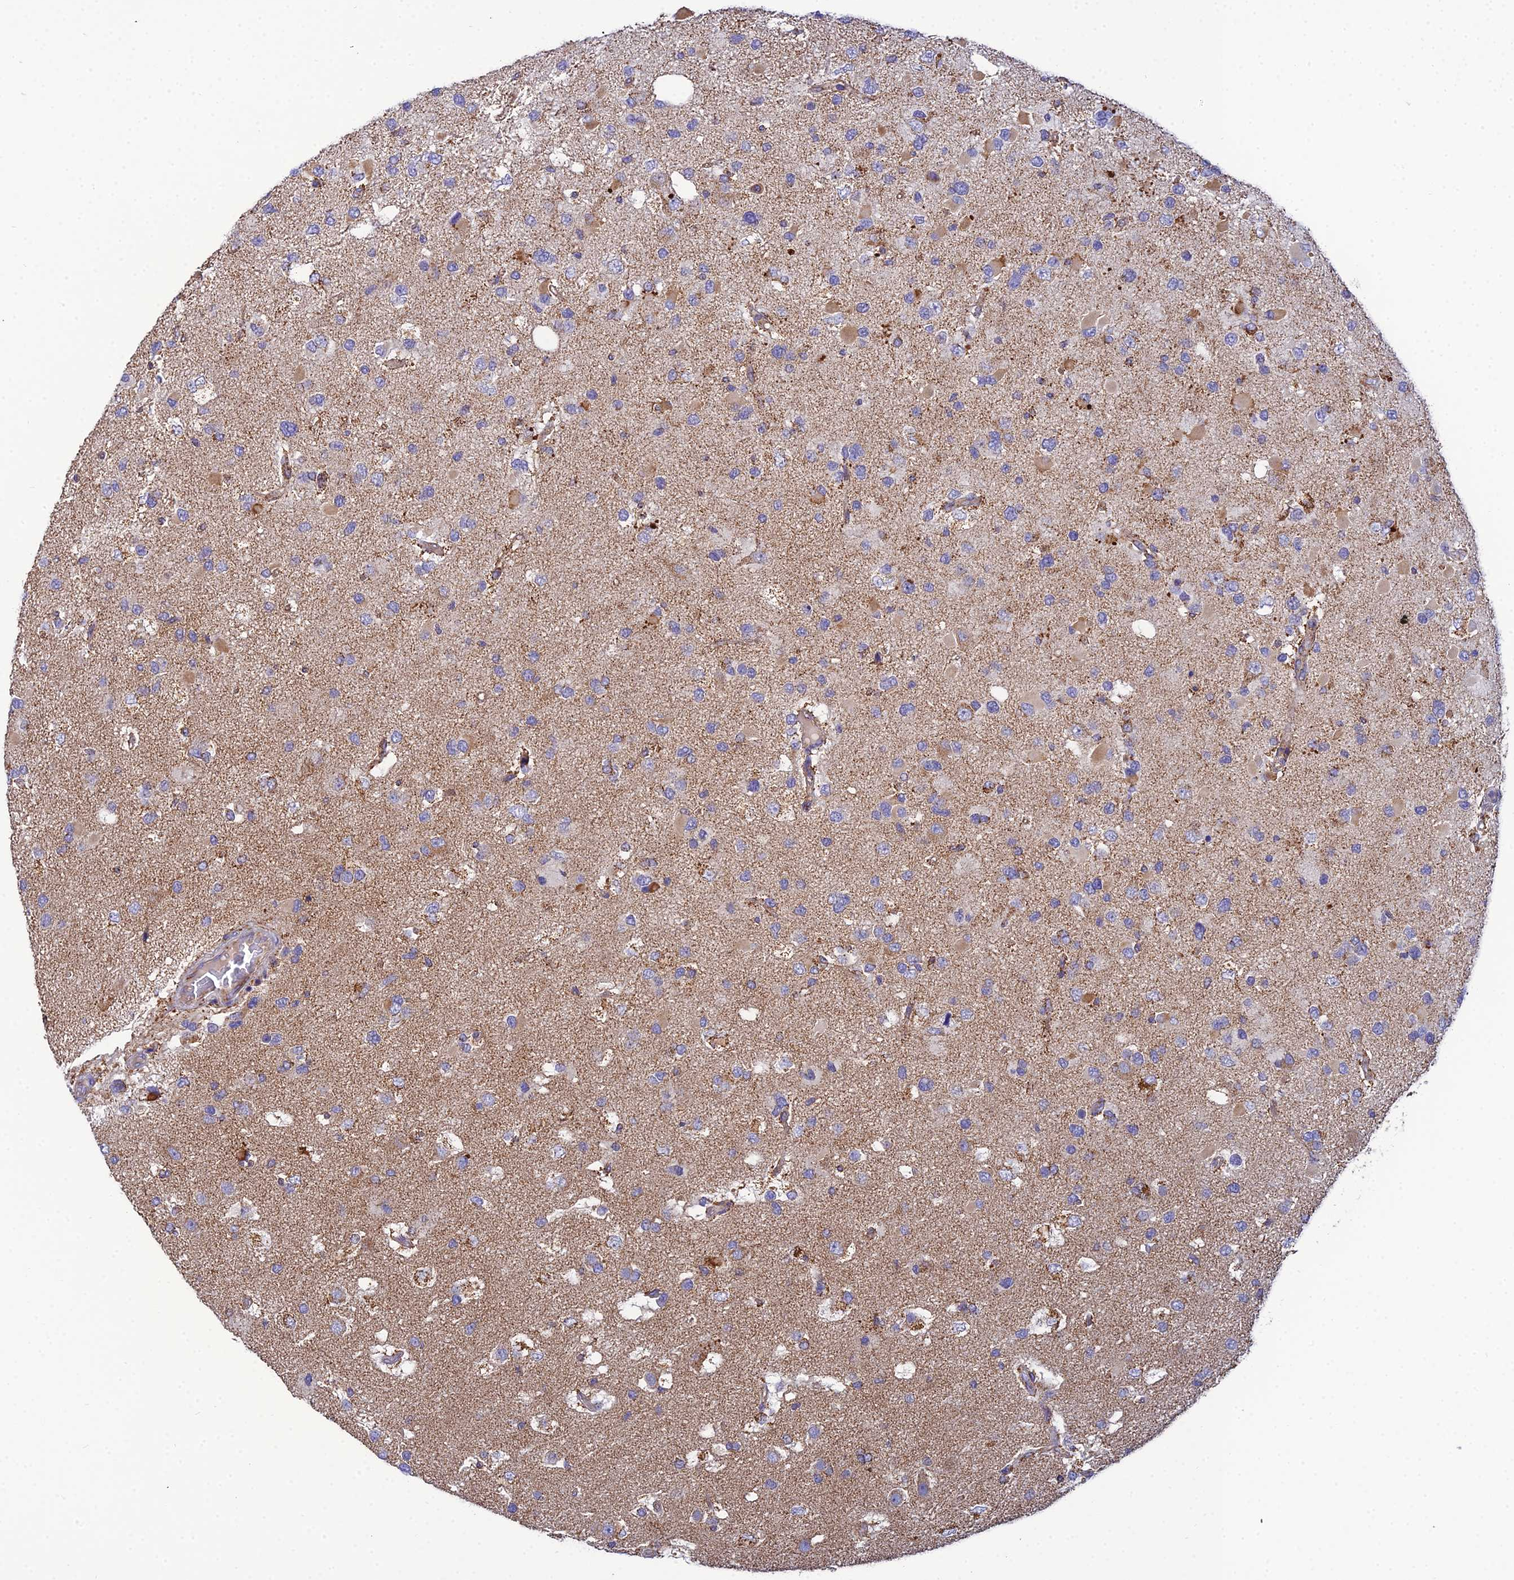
{"staining": {"intensity": "moderate", "quantity": "<25%", "location": "cytoplasmic/membranous"}, "tissue": "glioma", "cell_type": "Tumor cells", "image_type": "cancer", "snomed": [{"axis": "morphology", "description": "Glioma, malignant, High grade"}, {"axis": "topography", "description": "Brain"}], "caption": "Moderate cytoplasmic/membranous protein staining is appreciated in approximately <25% of tumor cells in malignant glioma (high-grade).", "gene": "NIPSNAP3A", "patient": {"sex": "male", "age": 53}}